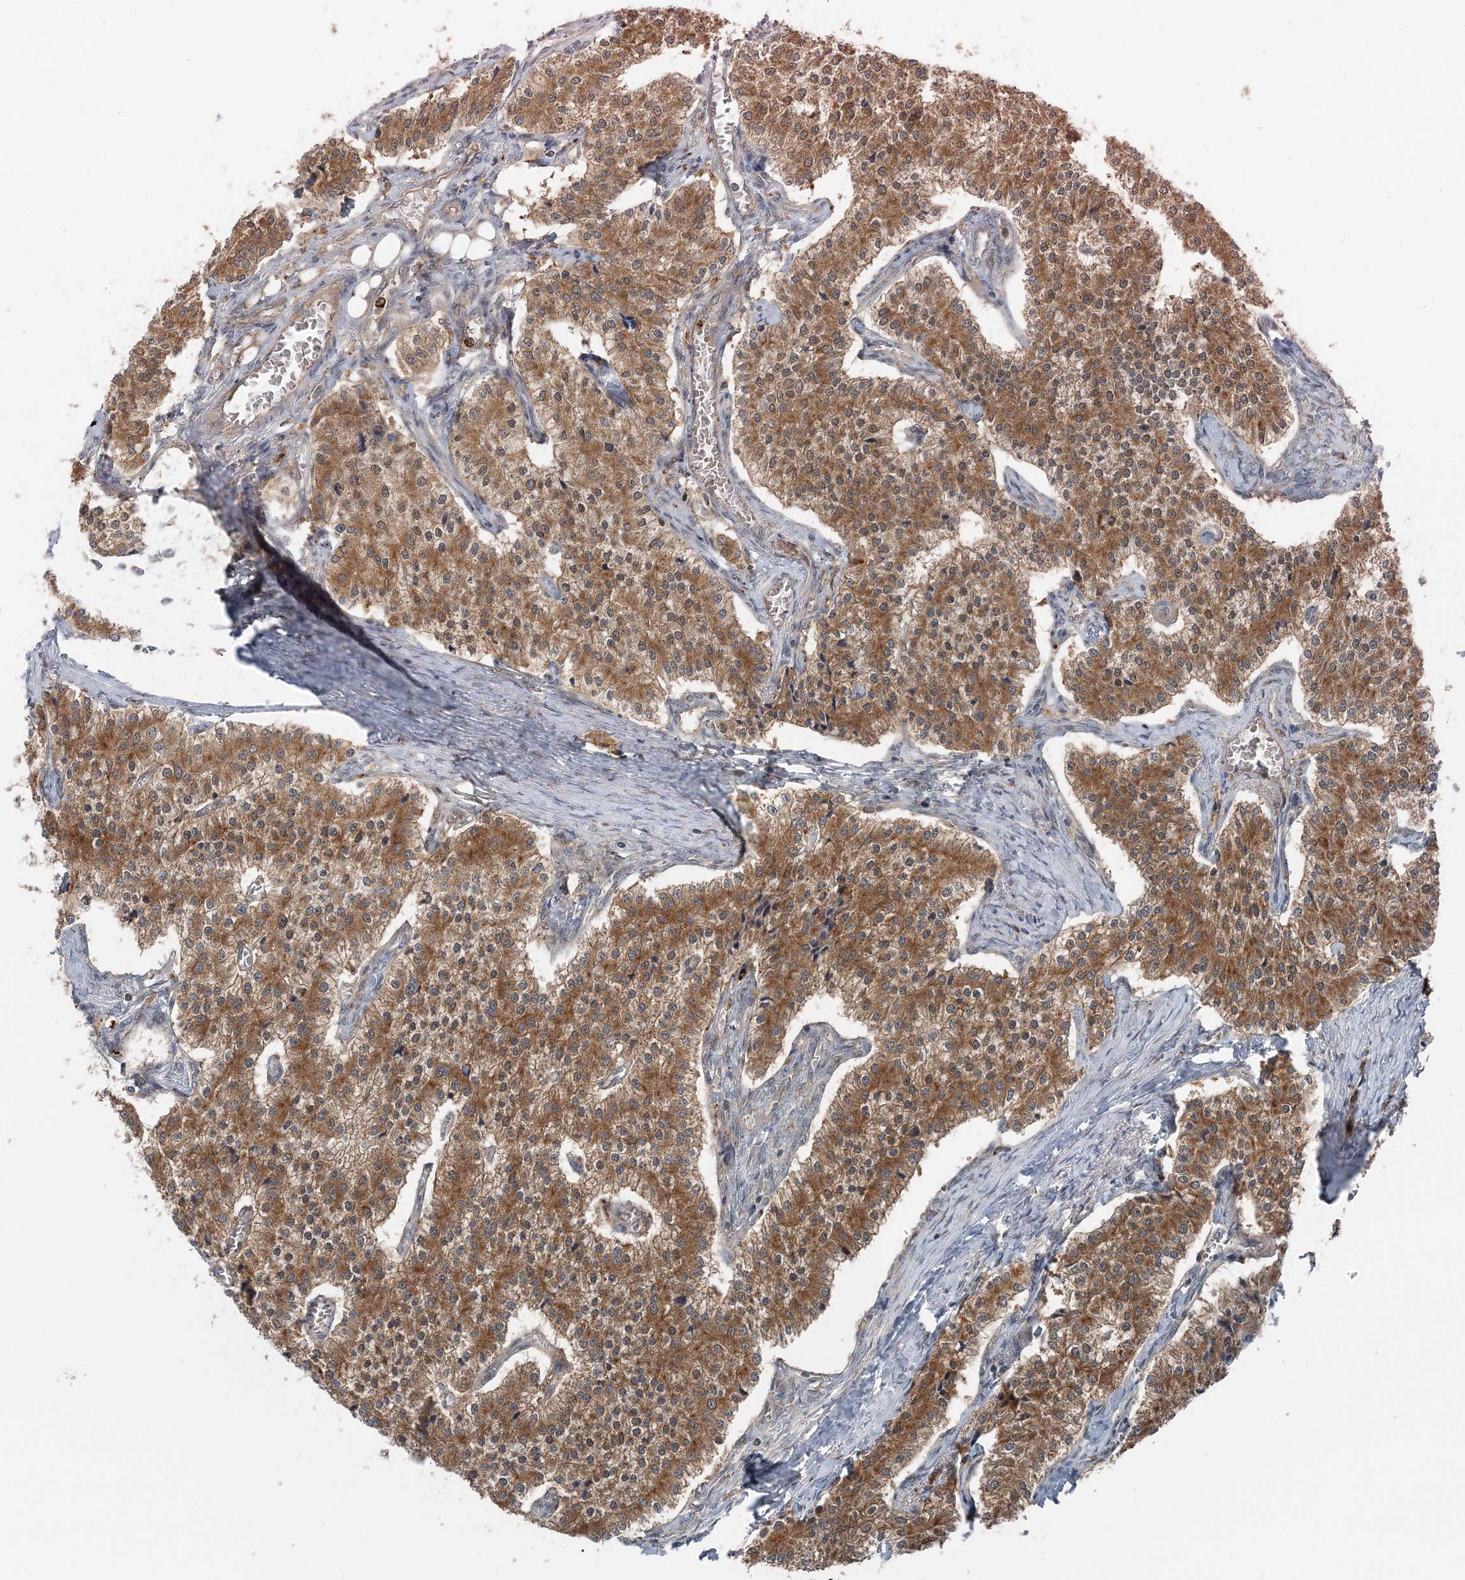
{"staining": {"intensity": "moderate", "quantity": ">75%", "location": "cytoplasmic/membranous"}, "tissue": "carcinoid", "cell_type": "Tumor cells", "image_type": "cancer", "snomed": [{"axis": "morphology", "description": "Carcinoid, malignant, NOS"}, {"axis": "topography", "description": "Colon"}], "caption": "IHC photomicrograph of neoplastic tissue: carcinoid (malignant) stained using immunohistochemistry exhibits medium levels of moderate protein expression localized specifically in the cytoplasmic/membranous of tumor cells, appearing as a cytoplasmic/membranous brown color.", "gene": "ASNSD1", "patient": {"sex": "female", "age": 52}}